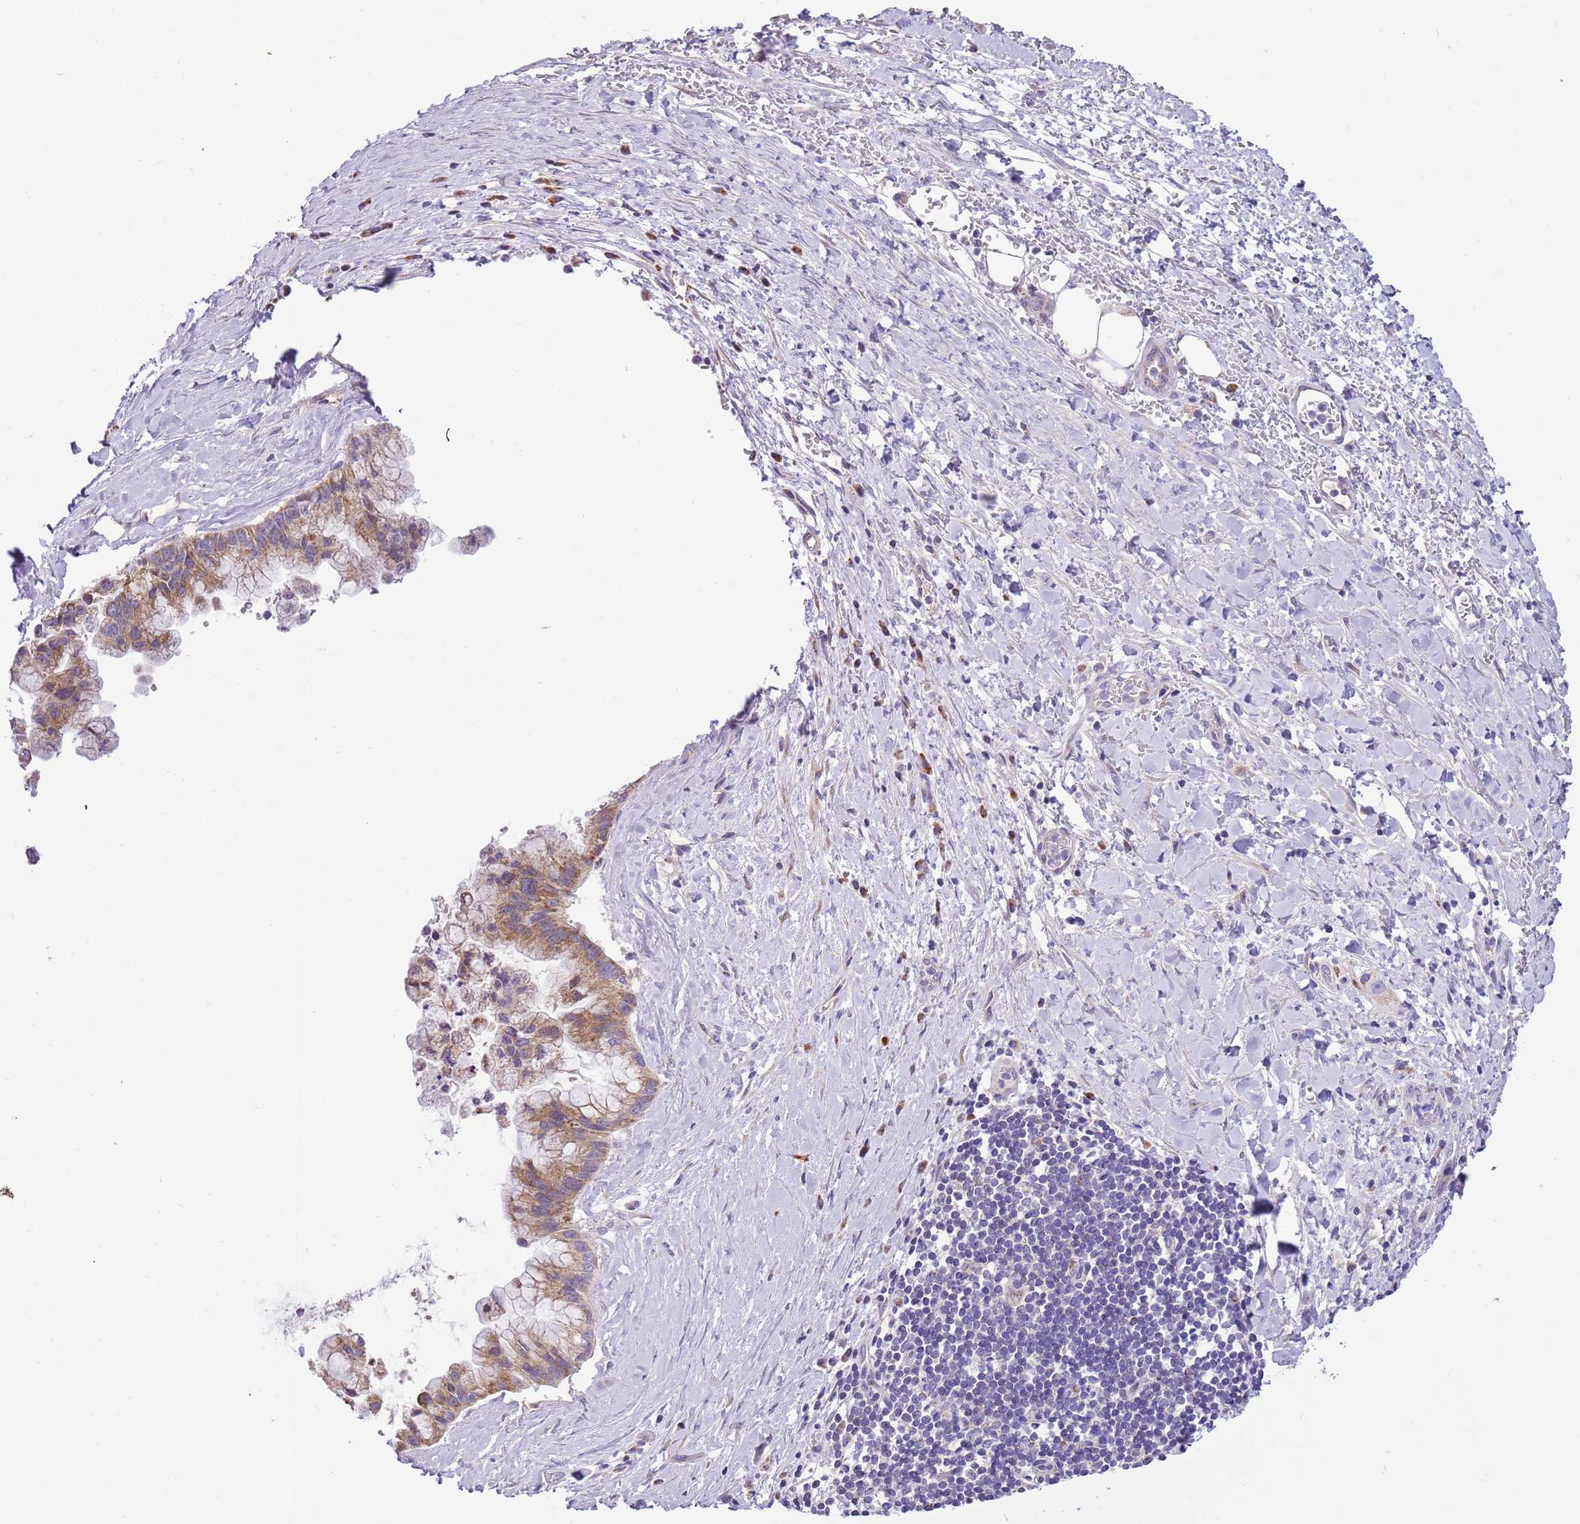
{"staining": {"intensity": "moderate", "quantity": ">75%", "location": "cytoplasmic/membranous"}, "tissue": "pancreatic cancer", "cell_type": "Tumor cells", "image_type": "cancer", "snomed": [{"axis": "morphology", "description": "Adenocarcinoma, NOS"}, {"axis": "topography", "description": "Pancreas"}], "caption": "High-magnification brightfield microscopy of pancreatic cancer (adenocarcinoma) stained with DAB (brown) and counterstained with hematoxylin (blue). tumor cells exhibit moderate cytoplasmic/membranous positivity is present in approximately>75% of cells. The staining was performed using DAB (3,3'-diaminobenzidine) to visualize the protein expression in brown, while the nuclei were stained in blue with hematoxylin (Magnification: 20x).", "gene": "COX17", "patient": {"sex": "male", "age": 73}}